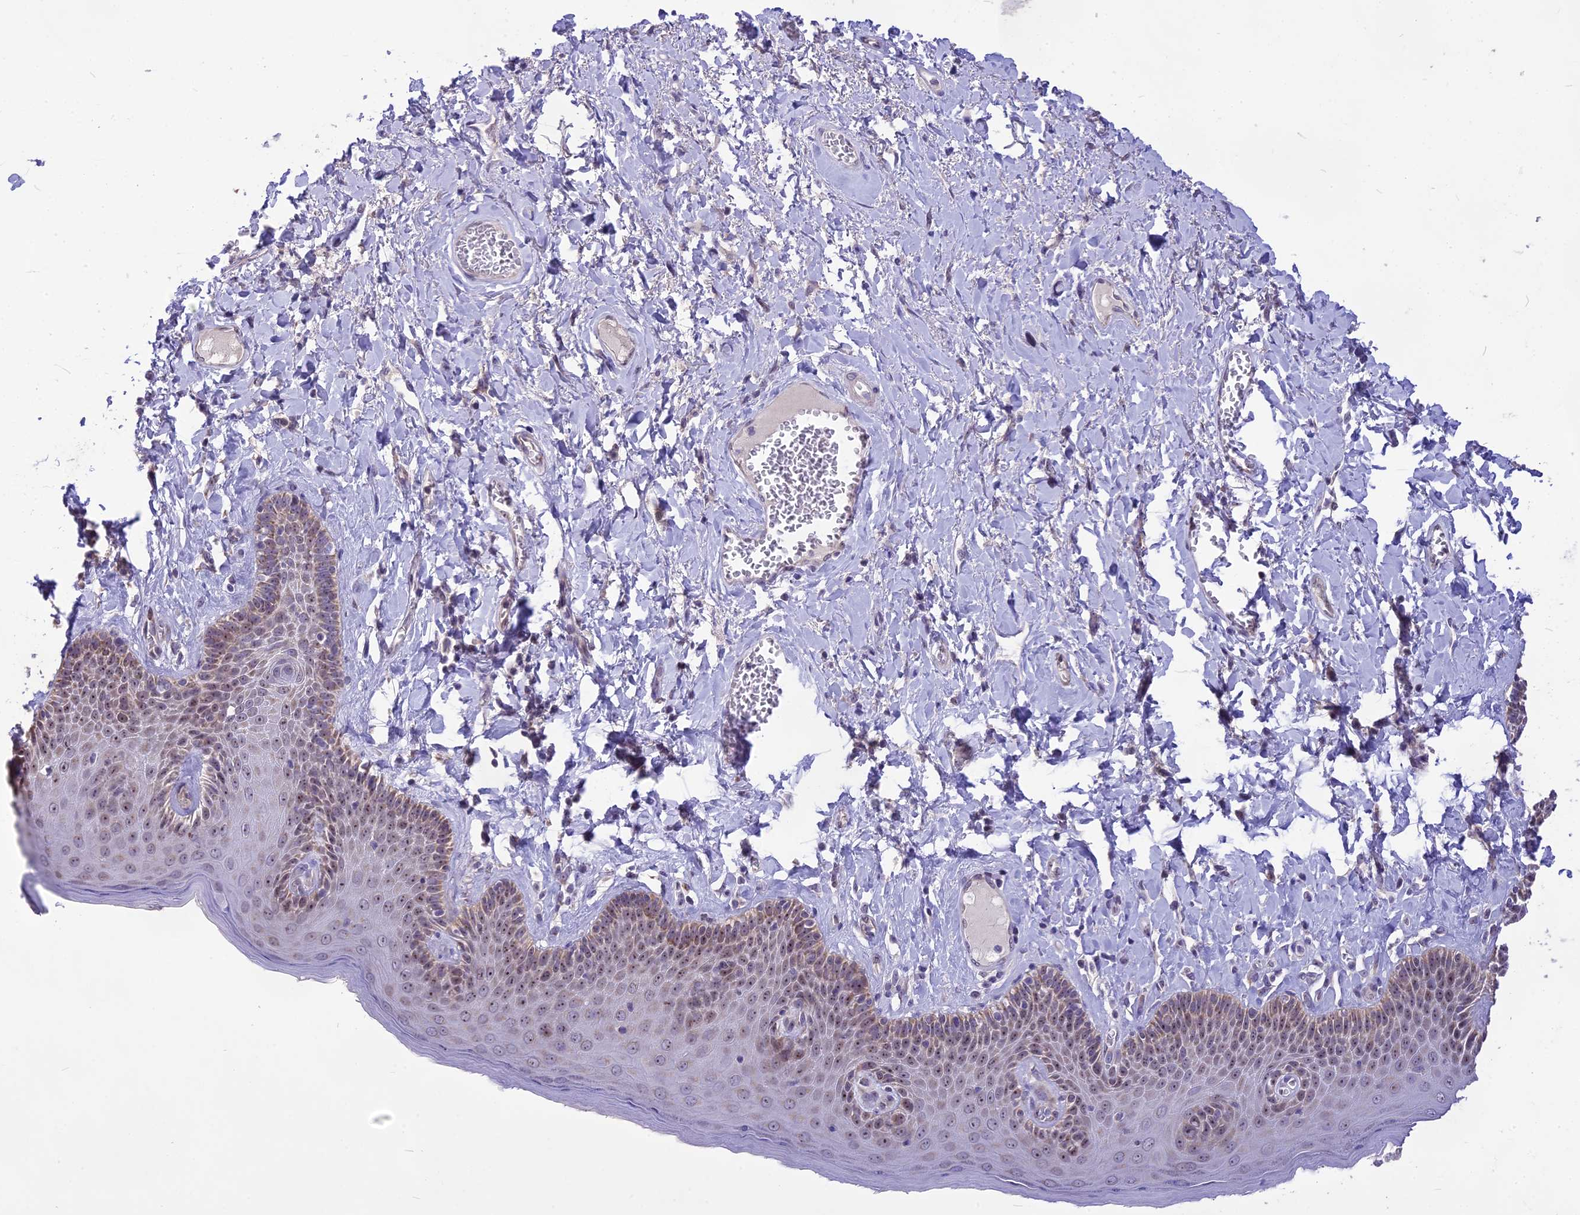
{"staining": {"intensity": "moderate", "quantity": "25%-75%", "location": "nuclear"}, "tissue": "skin", "cell_type": "Epidermal cells", "image_type": "normal", "snomed": [{"axis": "morphology", "description": "Normal tissue, NOS"}, {"axis": "topography", "description": "Anal"}], "caption": "DAB (3,3'-diaminobenzidine) immunohistochemical staining of normal human skin demonstrates moderate nuclear protein expression in approximately 25%-75% of epidermal cells.", "gene": "CMSS1", "patient": {"sex": "male", "age": 69}}